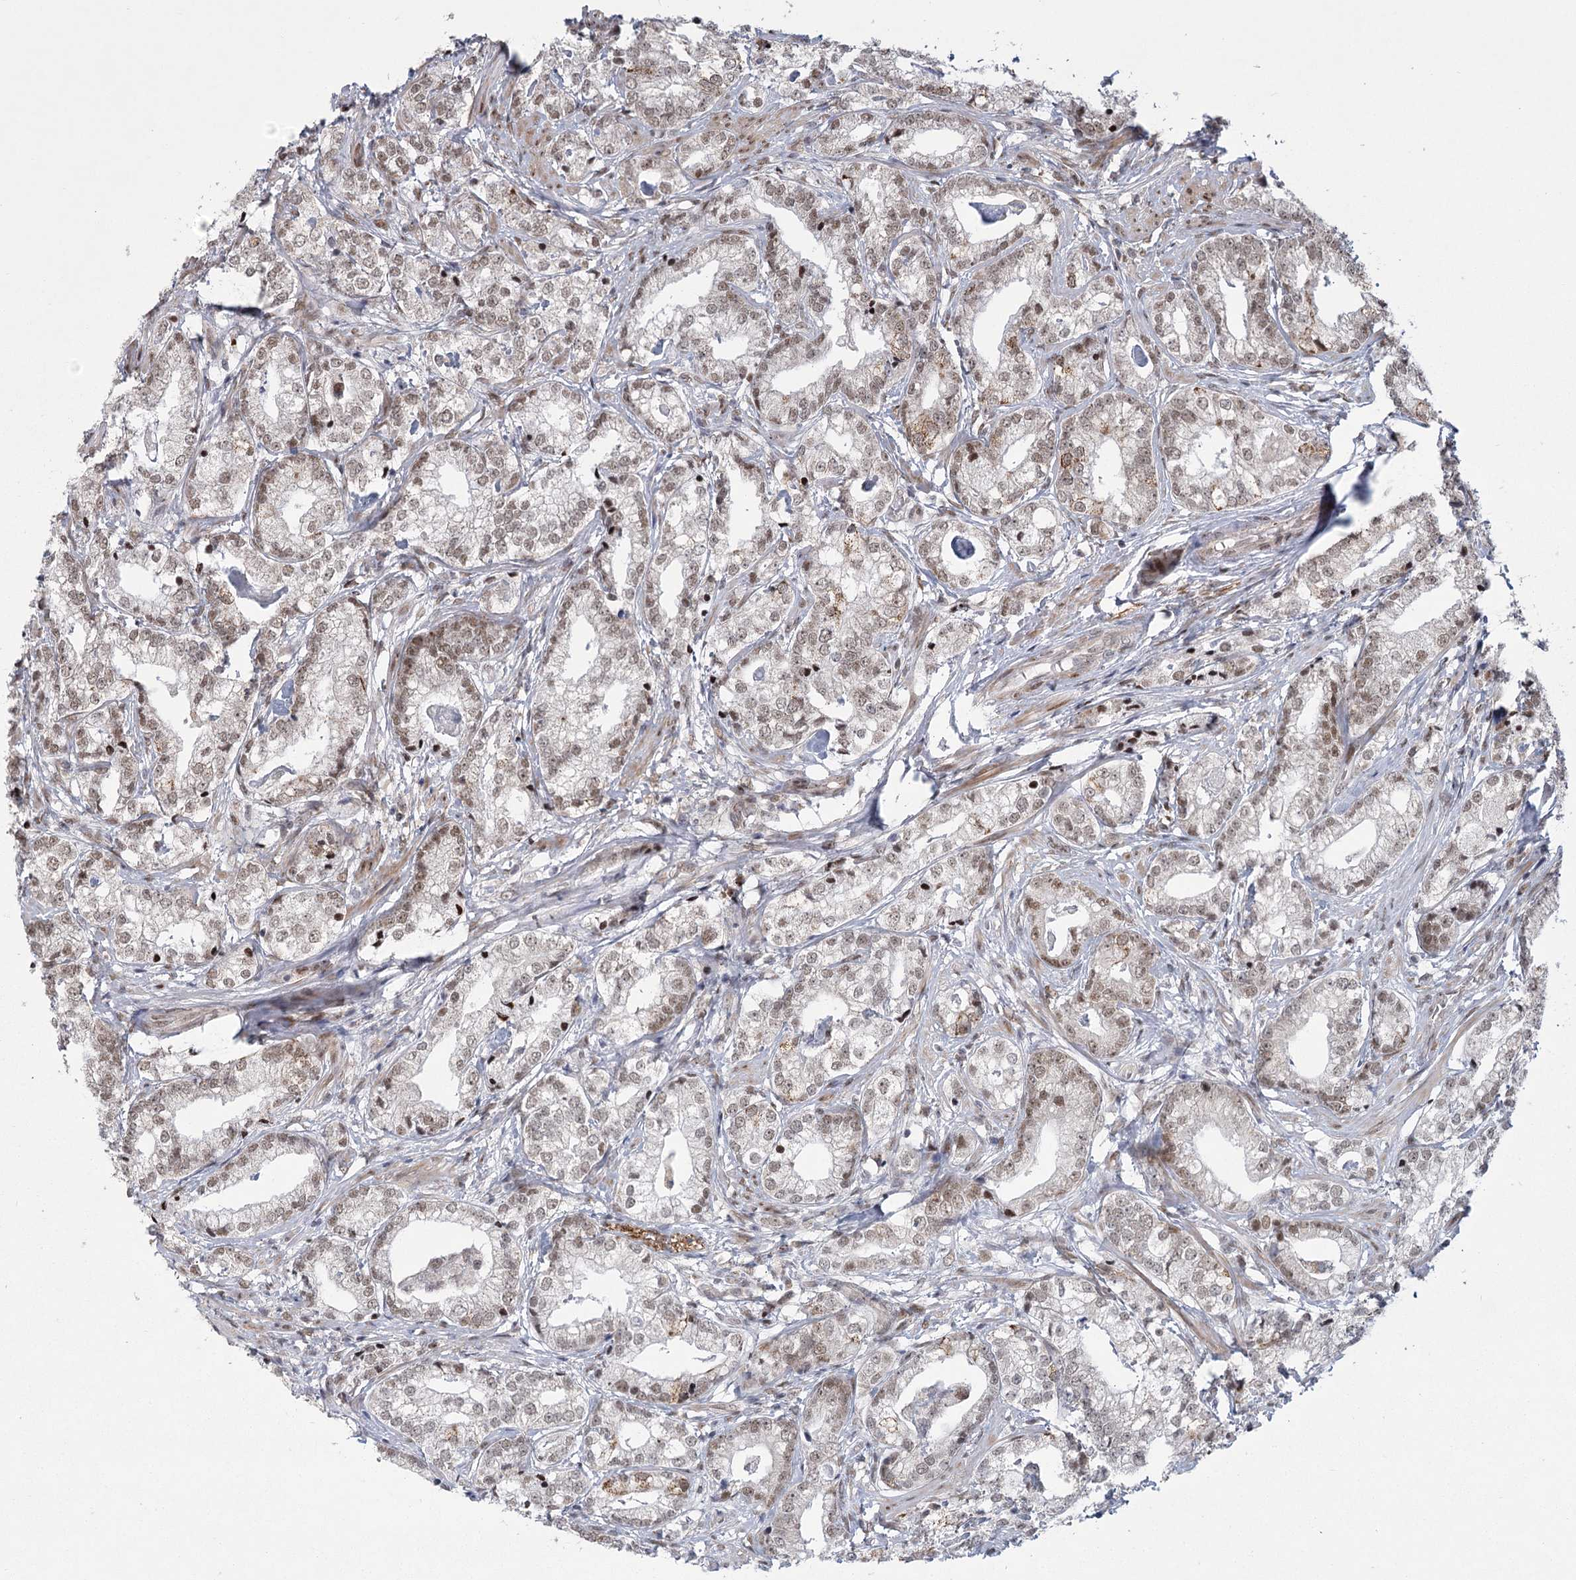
{"staining": {"intensity": "weak", "quantity": ">75%", "location": "nuclear"}, "tissue": "prostate cancer", "cell_type": "Tumor cells", "image_type": "cancer", "snomed": [{"axis": "morphology", "description": "Adenocarcinoma, High grade"}, {"axis": "topography", "description": "Prostate"}], "caption": "An image of human prostate cancer (high-grade adenocarcinoma) stained for a protein demonstrates weak nuclear brown staining in tumor cells.", "gene": "CIB4", "patient": {"sex": "male", "age": 69}}